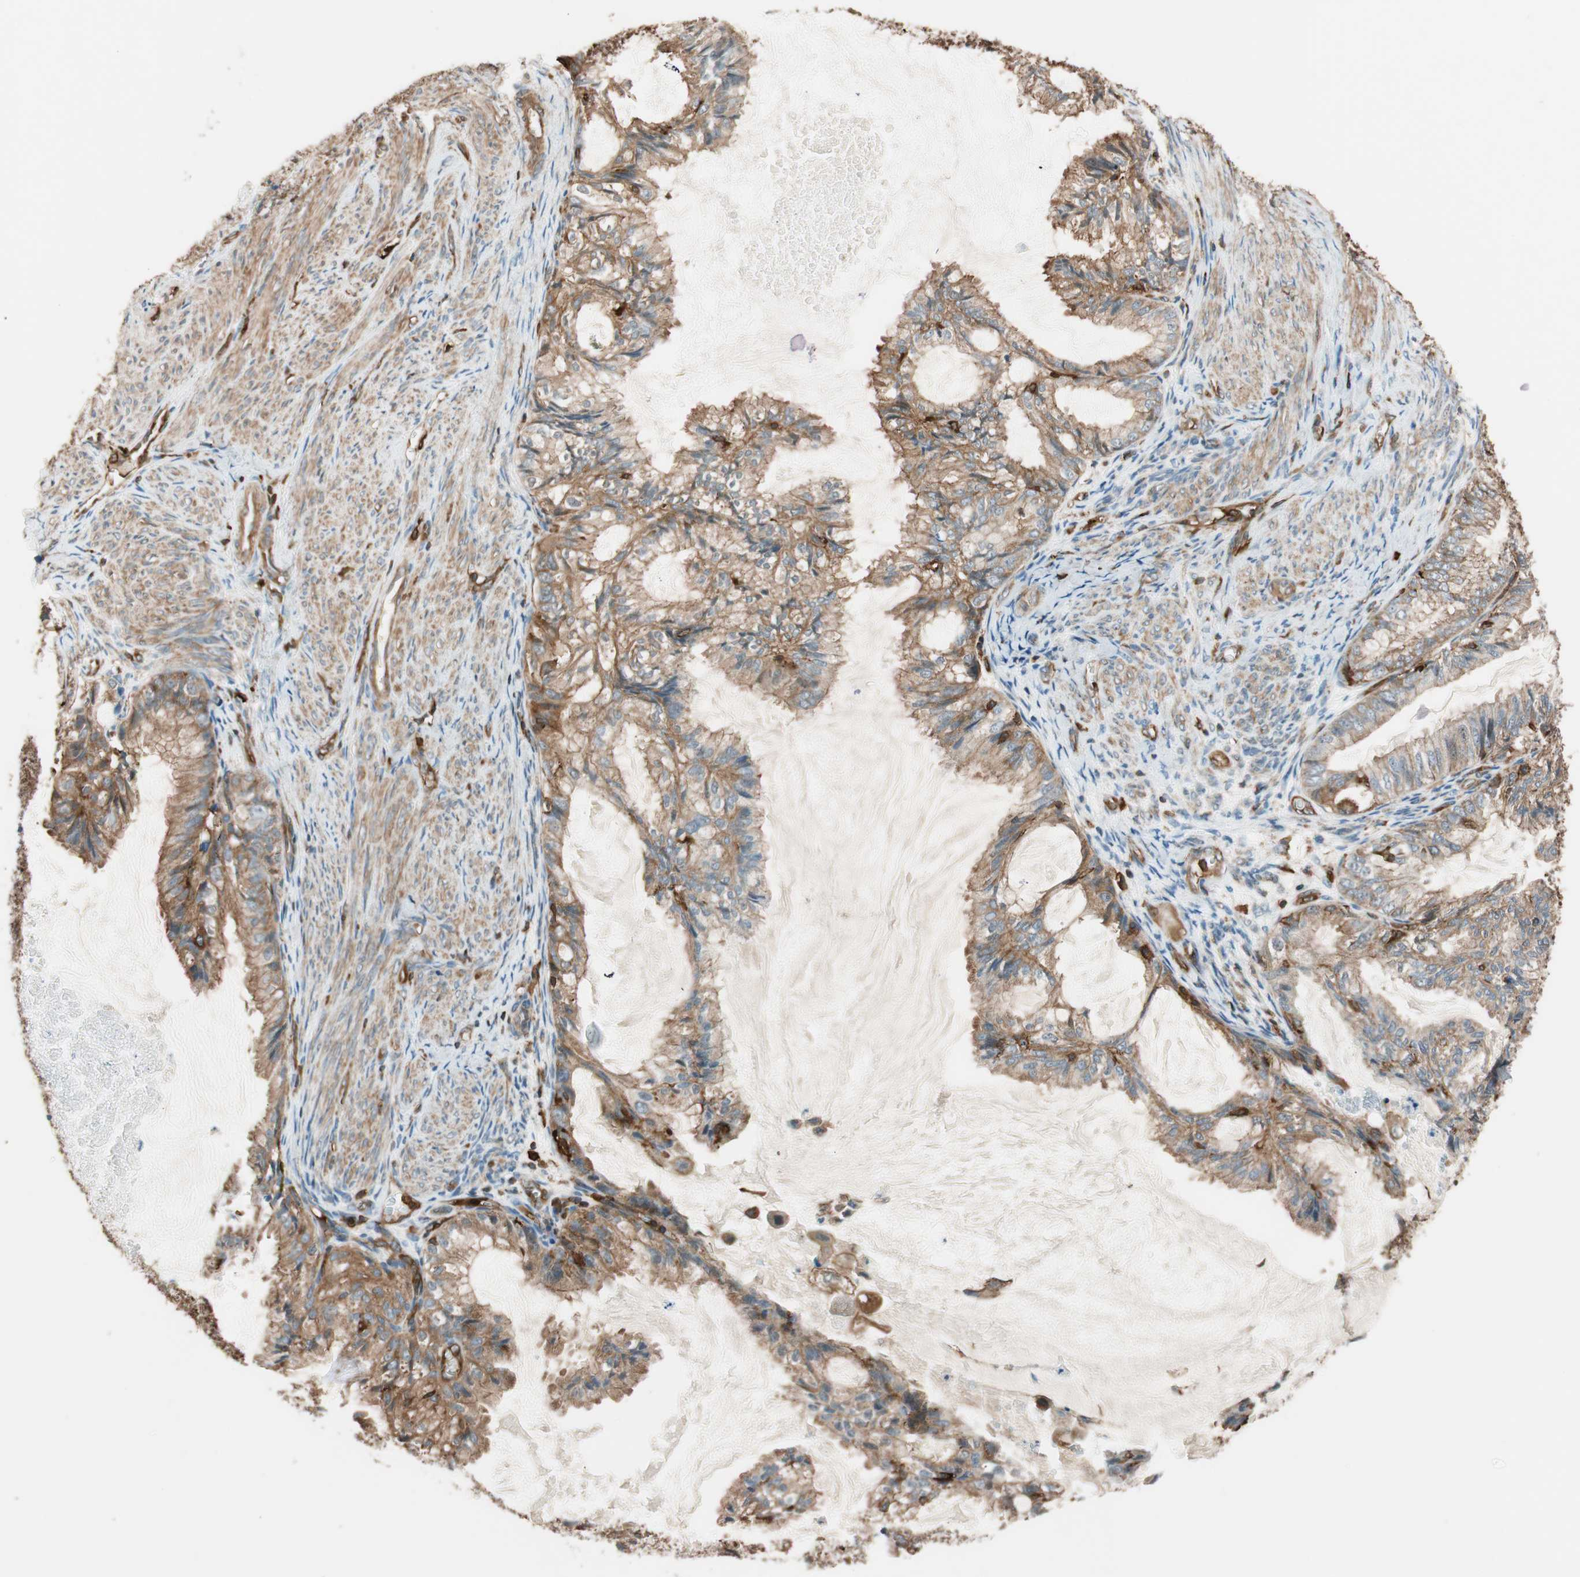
{"staining": {"intensity": "moderate", "quantity": ">75%", "location": "cytoplasmic/membranous"}, "tissue": "cervical cancer", "cell_type": "Tumor cells", "image_type": "cancer", "snomed": [{"axis": "morphology", "description": "Normal tissue, NOS"}, {"axis": "morphology", "description": "Adenocarcinoma, NOS"}, {"axis": "topography", "description": "Cervix"}, {"axis": "topography", "description": "Endometrium"}], "caption": "Adenocarcinoma (cervical) tissue shows moderate cytoplasmic/membranous positivity in approximately >75% of tumor cells, visualized by immunohistochemistry. The staining is performed using DAB brown chromogen to label protein expression. The nuclei are counter-stained blue using hematoxylin.", "gene": "VASP", "patient": {"sex": "female", "age": 86}}